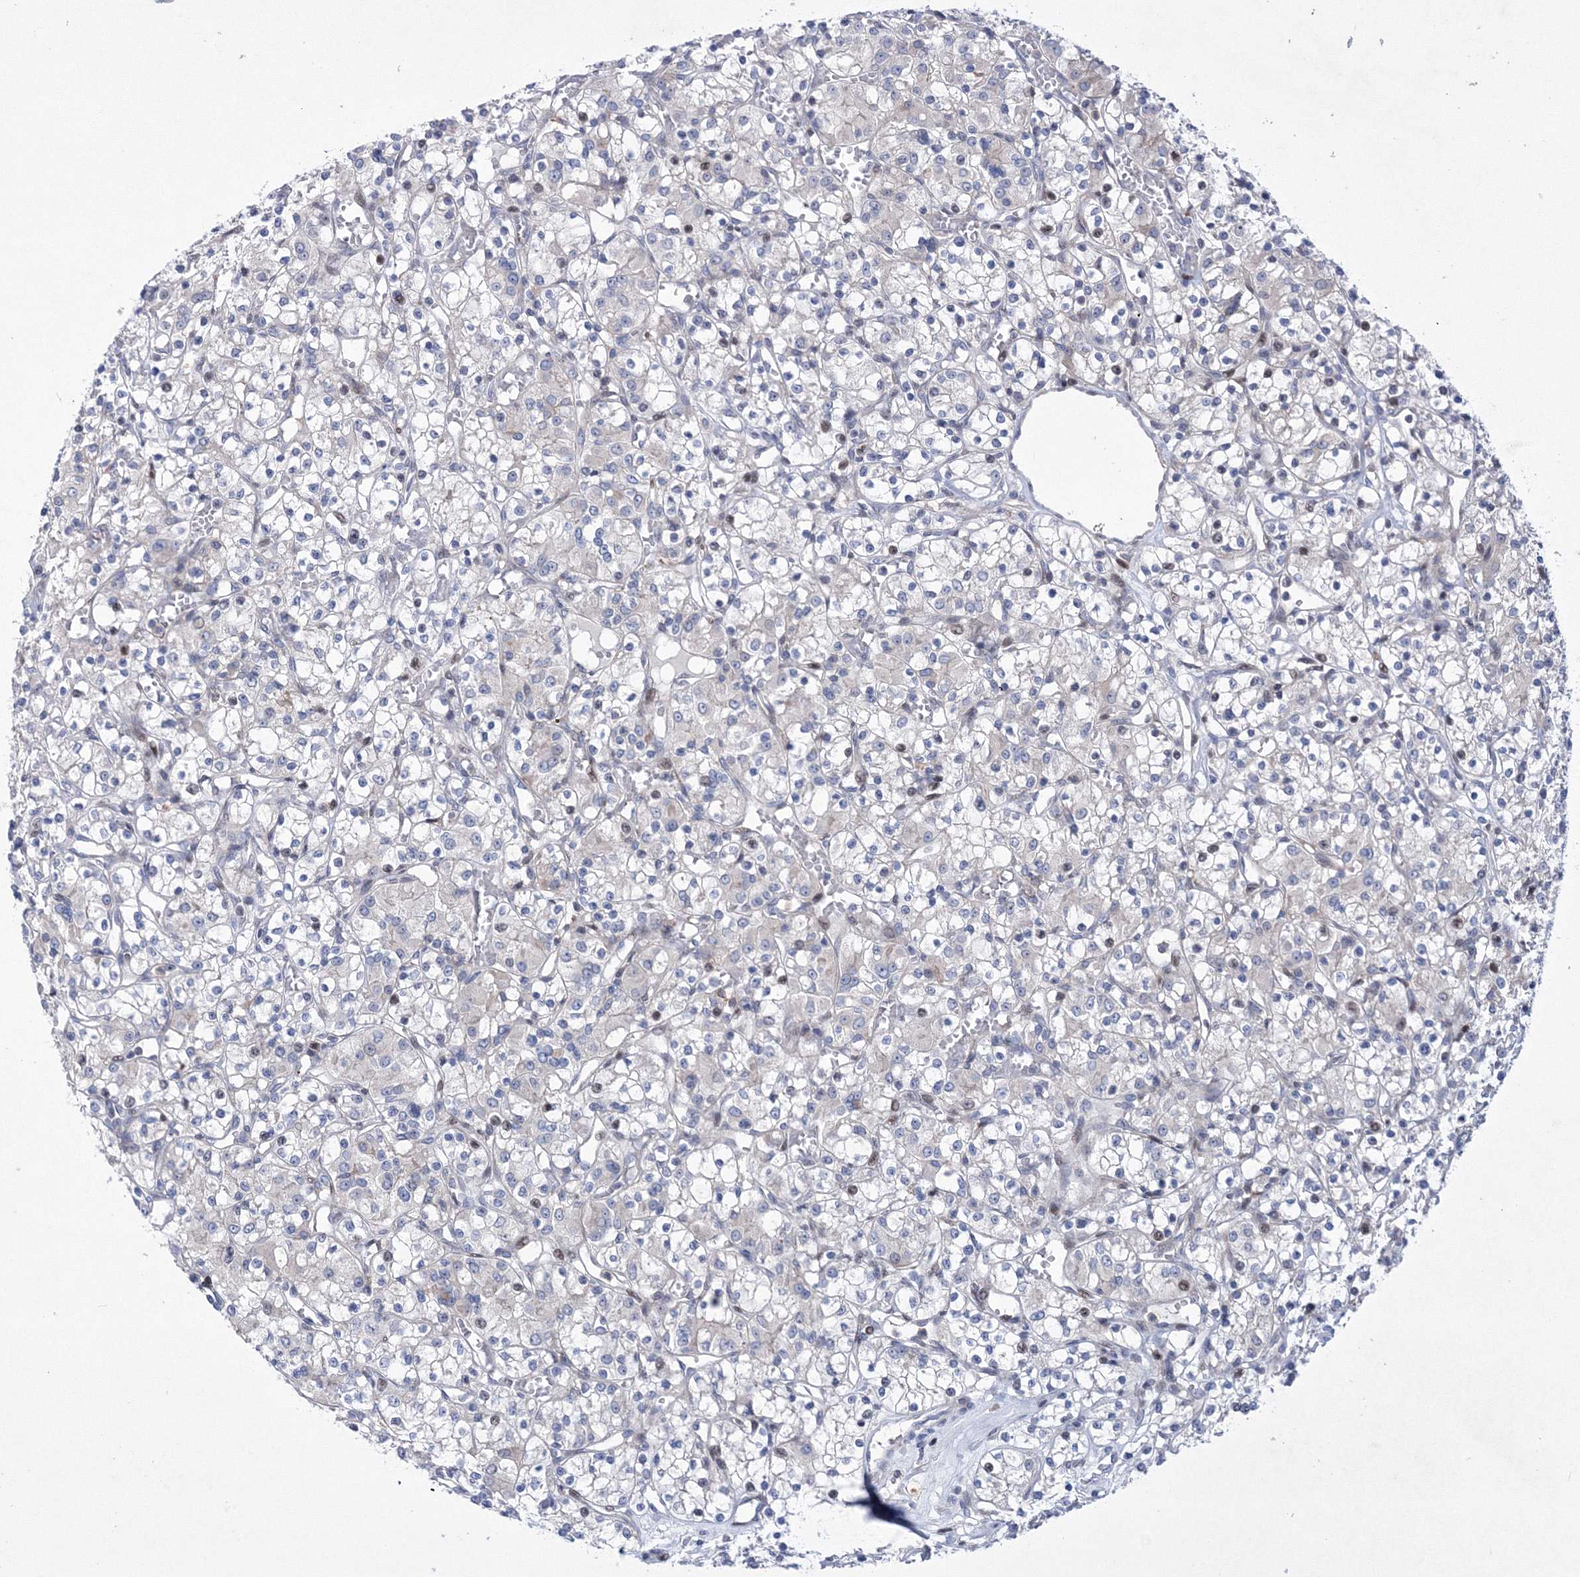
{"staining": {"intensity": "negative", "quantity": "none", "location": "none"}, "tissue": "renal cancer", "cell_type": "Tumor cells", "image_type": "cancer", "snomed": [{"axis": "morphology", "description": "Adenocarcinoma, NOS"}, {"axis": "topography", "description": "Kidney"}], "caption": "There is no significant positivity in tumor cells of renal adenocarcinoma.", "gene": "RNPEPL1", "patient": {"sex": "female", "age": 59}}